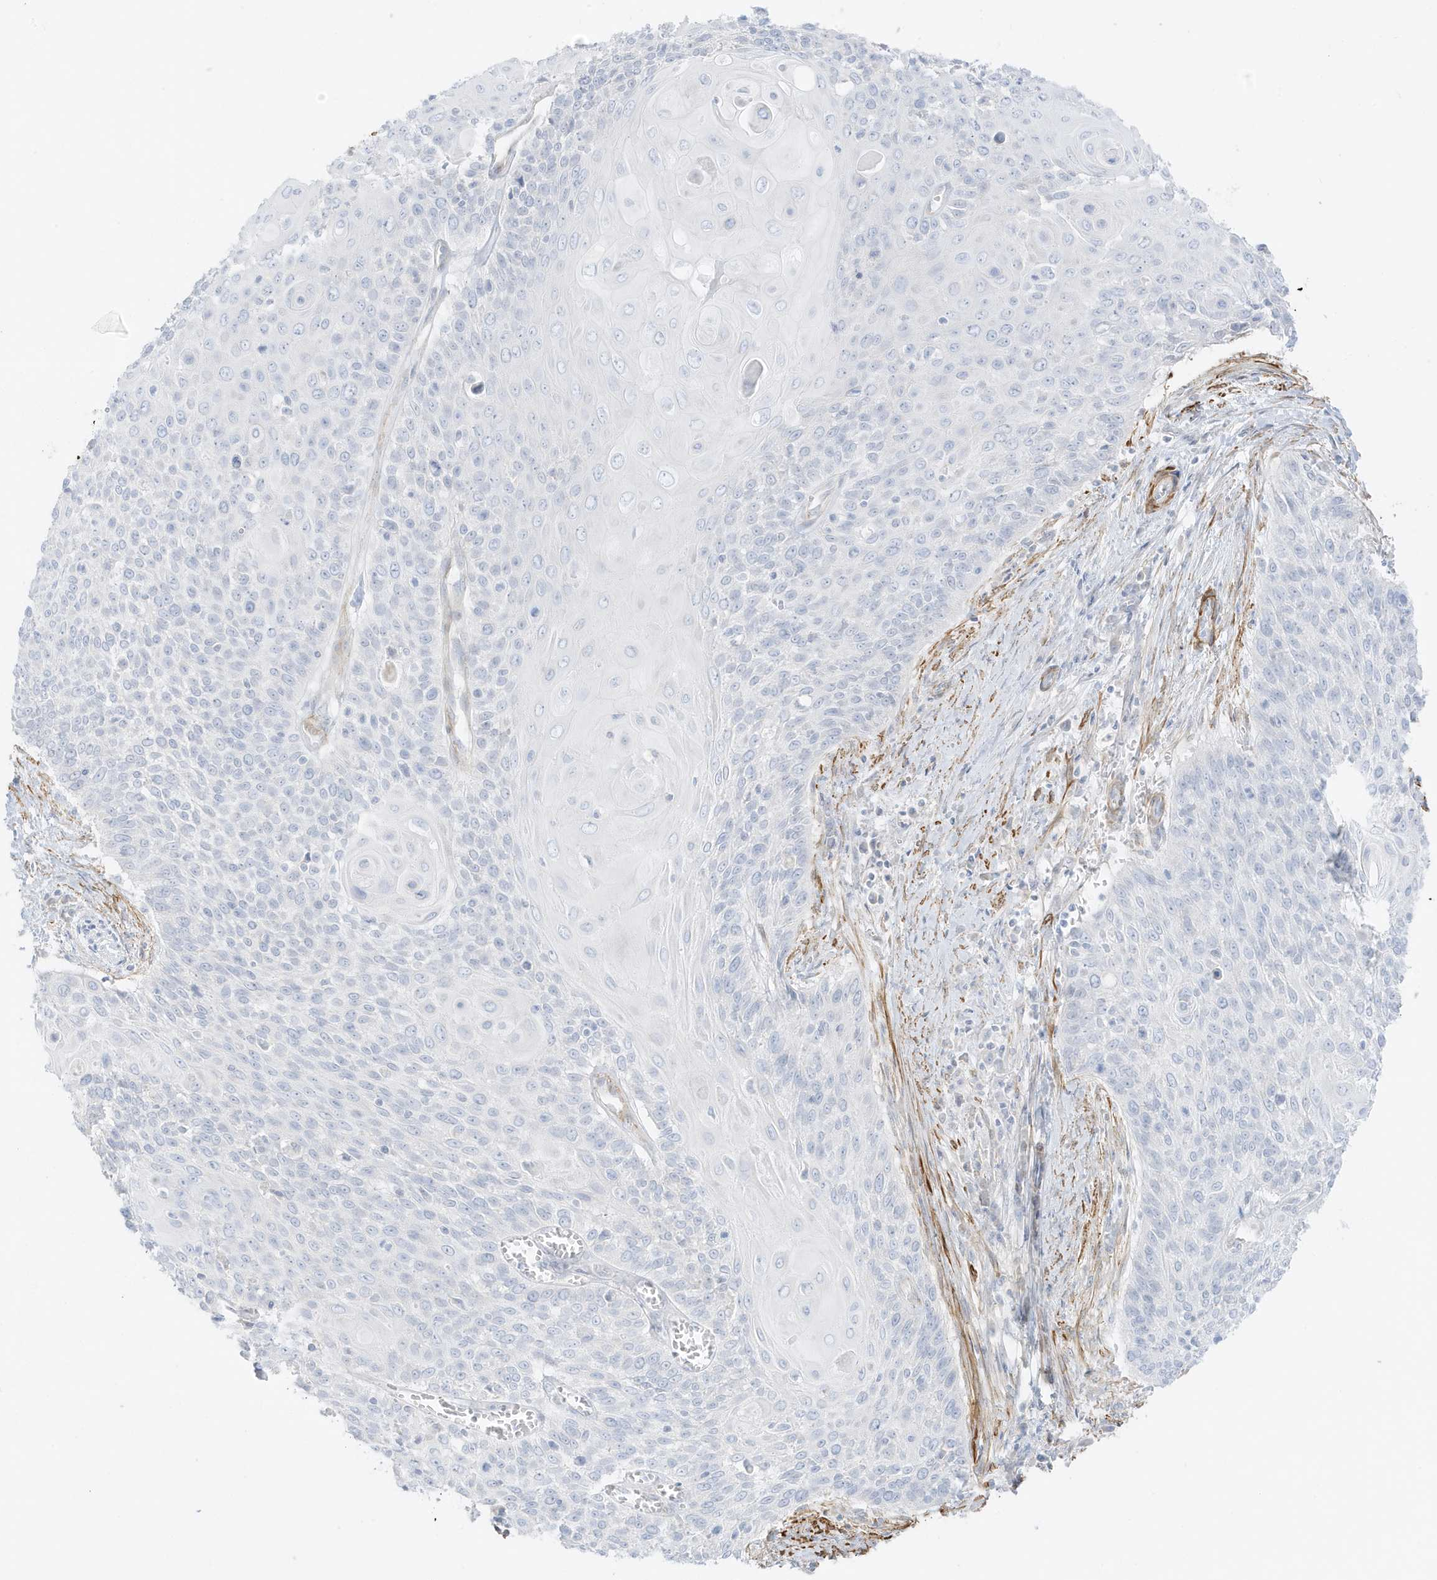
{"staining": {"intensity": "negative", "quantity": "none", "location": "none"}, "tissue": "cervical cancer", "cell_type": "Tumor cells", "image_type": "cancer", "snomed": [{"axis": "morphology", "description": "Squamous cell carcinoma, NOS"}, {"axis": "topography", "description": "Cervix"}], "caption": "A histopathology image of squamous cell carcinoma (cervical) stained for a protein exhibits no brown staining in tumor cells.", "gene": "SLC22A13", "patient": {"sex": "female", "age": 39}}